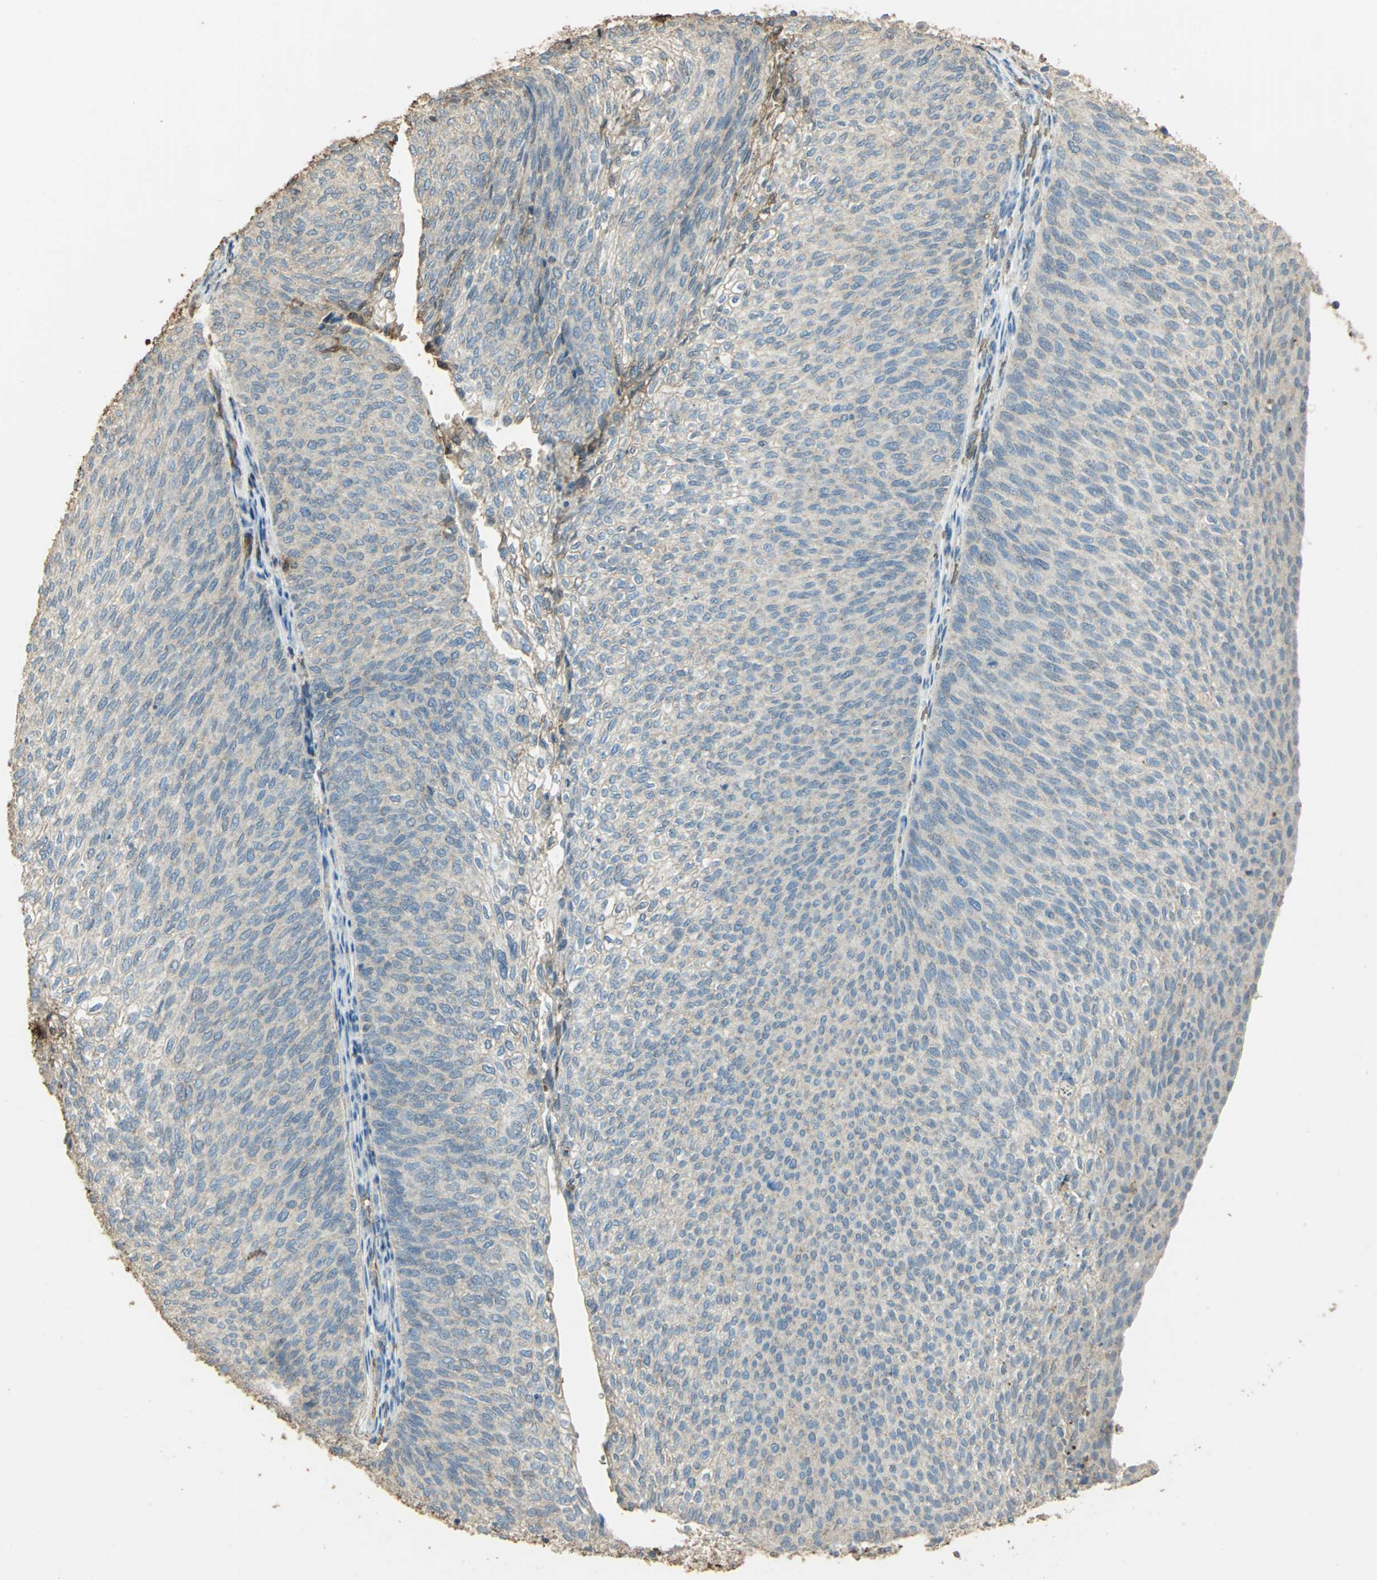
{"staining": {"intensity": "weak", "quantity": "25%-75%", "location": "cytoplasmic/membranous"}, "tissue": "urothelial cancer", "cell_type": "Tumor cells", "image_type": "cancer", "snomed": [{"axis": "morphology", "description": "Urothelial carcinoma, Low grade"}, {"axis": "topography", "description": "Urinary bladder"}], "caption": "Immunohistochemistry (IHC) micrograph of neoplastic tissue: human urothelial carcinoma (low-grade) stained using immunohistochemistry reveals low levels of weak protein expression localized specifically in the cytoplasmic/membranous of tumor cells, appearing as a cytoplasmic/membranous brown color.", "gene": "TRAPPC2", "patient": {"sex": "female", "age": 79}}